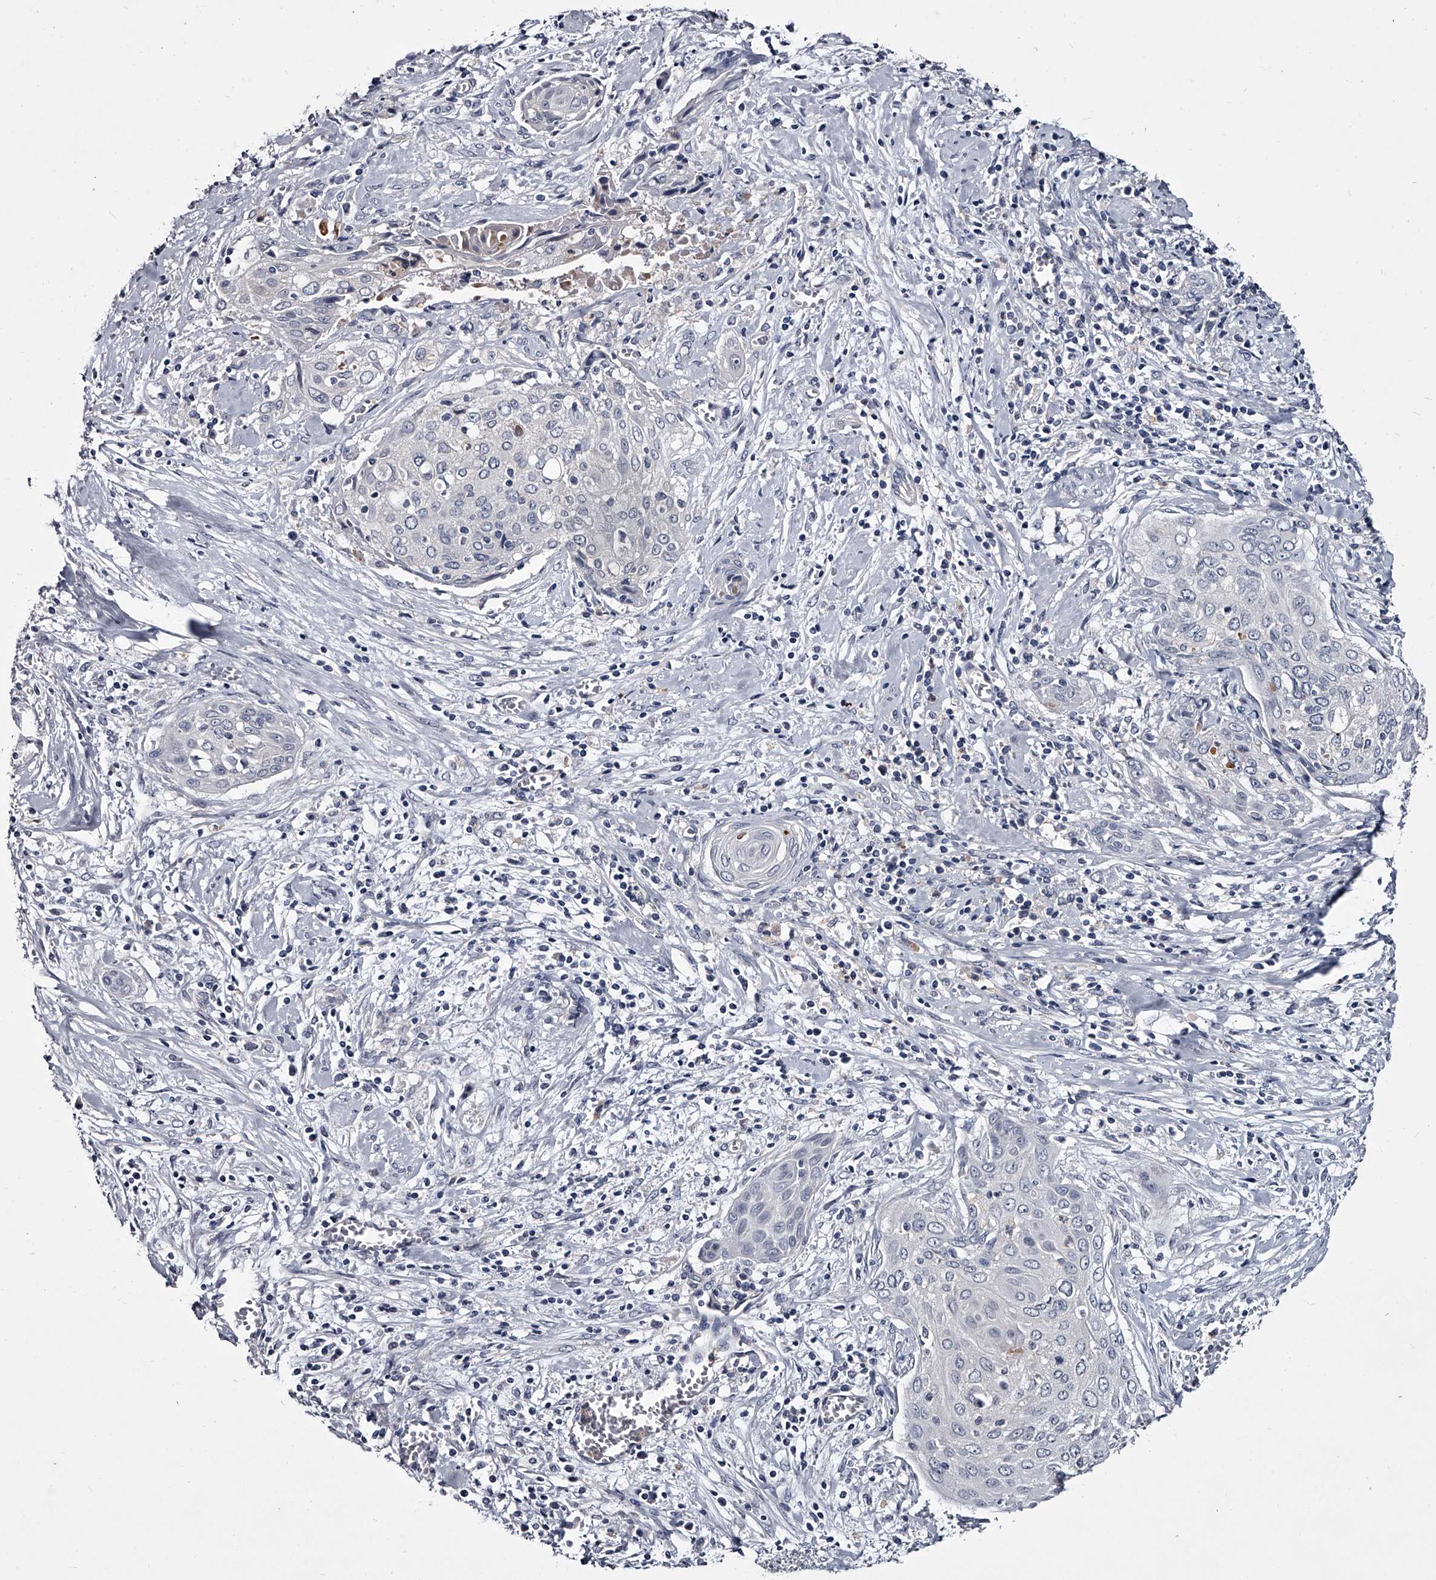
{"staining": {"intensity": "negative", "quantity": "none", "location": "none"}, "tissue": "cervical cancer", "cell_type": "Tumor cells", "image_type": "cancer", "snomed": [{"axis": "morphology", "description": "Squamous cell carcinoma, NOS"}, {"axis": "topography", "description": "Cervix"}], "caption": "Immunohistochemistry (IHC) of cervical cancer (squamous cell carcinoma) demonstrates no positivity in tumor cells. (Brightfield microscopy of DAB (3,3'-diaminobenzidine) IHC at high magnification).", "gene": "GAPVD1", "patient": {"sex": "female", "age": 55}}